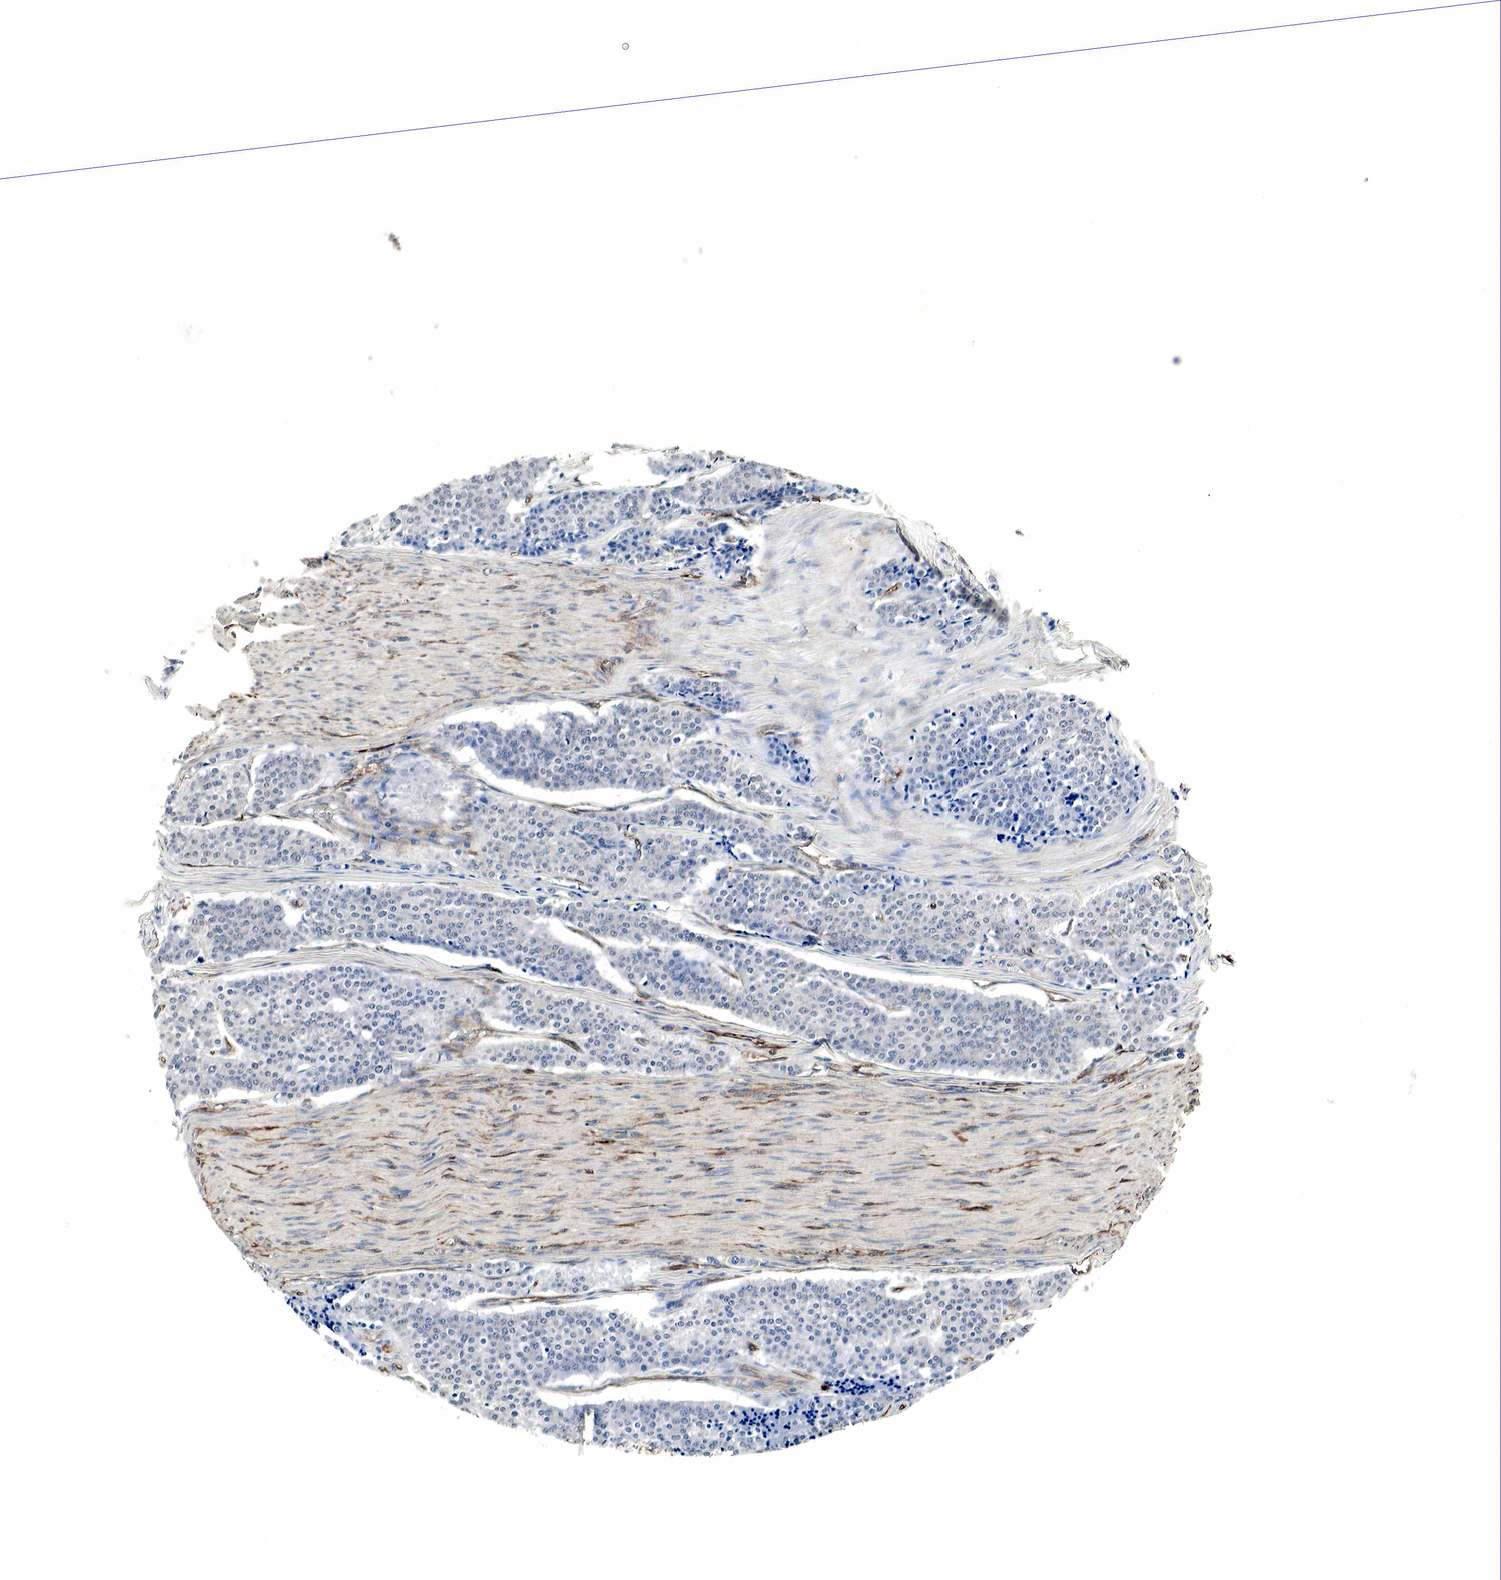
{"staining": {"intensity": "negative", "quantity": "none", "location": "none"}, "tissue": "carcinoid", "cell_type": "Tumor cells", "image_type": "cancer", "snomed": [{"axis": "morphology", "description": "Carcinoid, malignant, NOS"}, {"axis": "topography", "description": "Small intestine"}], "caption": "Immunohistochemistry (IHC) micrograph of carcinoid (malignant) stained for a protein (brown), which shows no staining in tumor cells.", "gene": "SPIN1", "patient": {"sex": "male", "age": 63}}